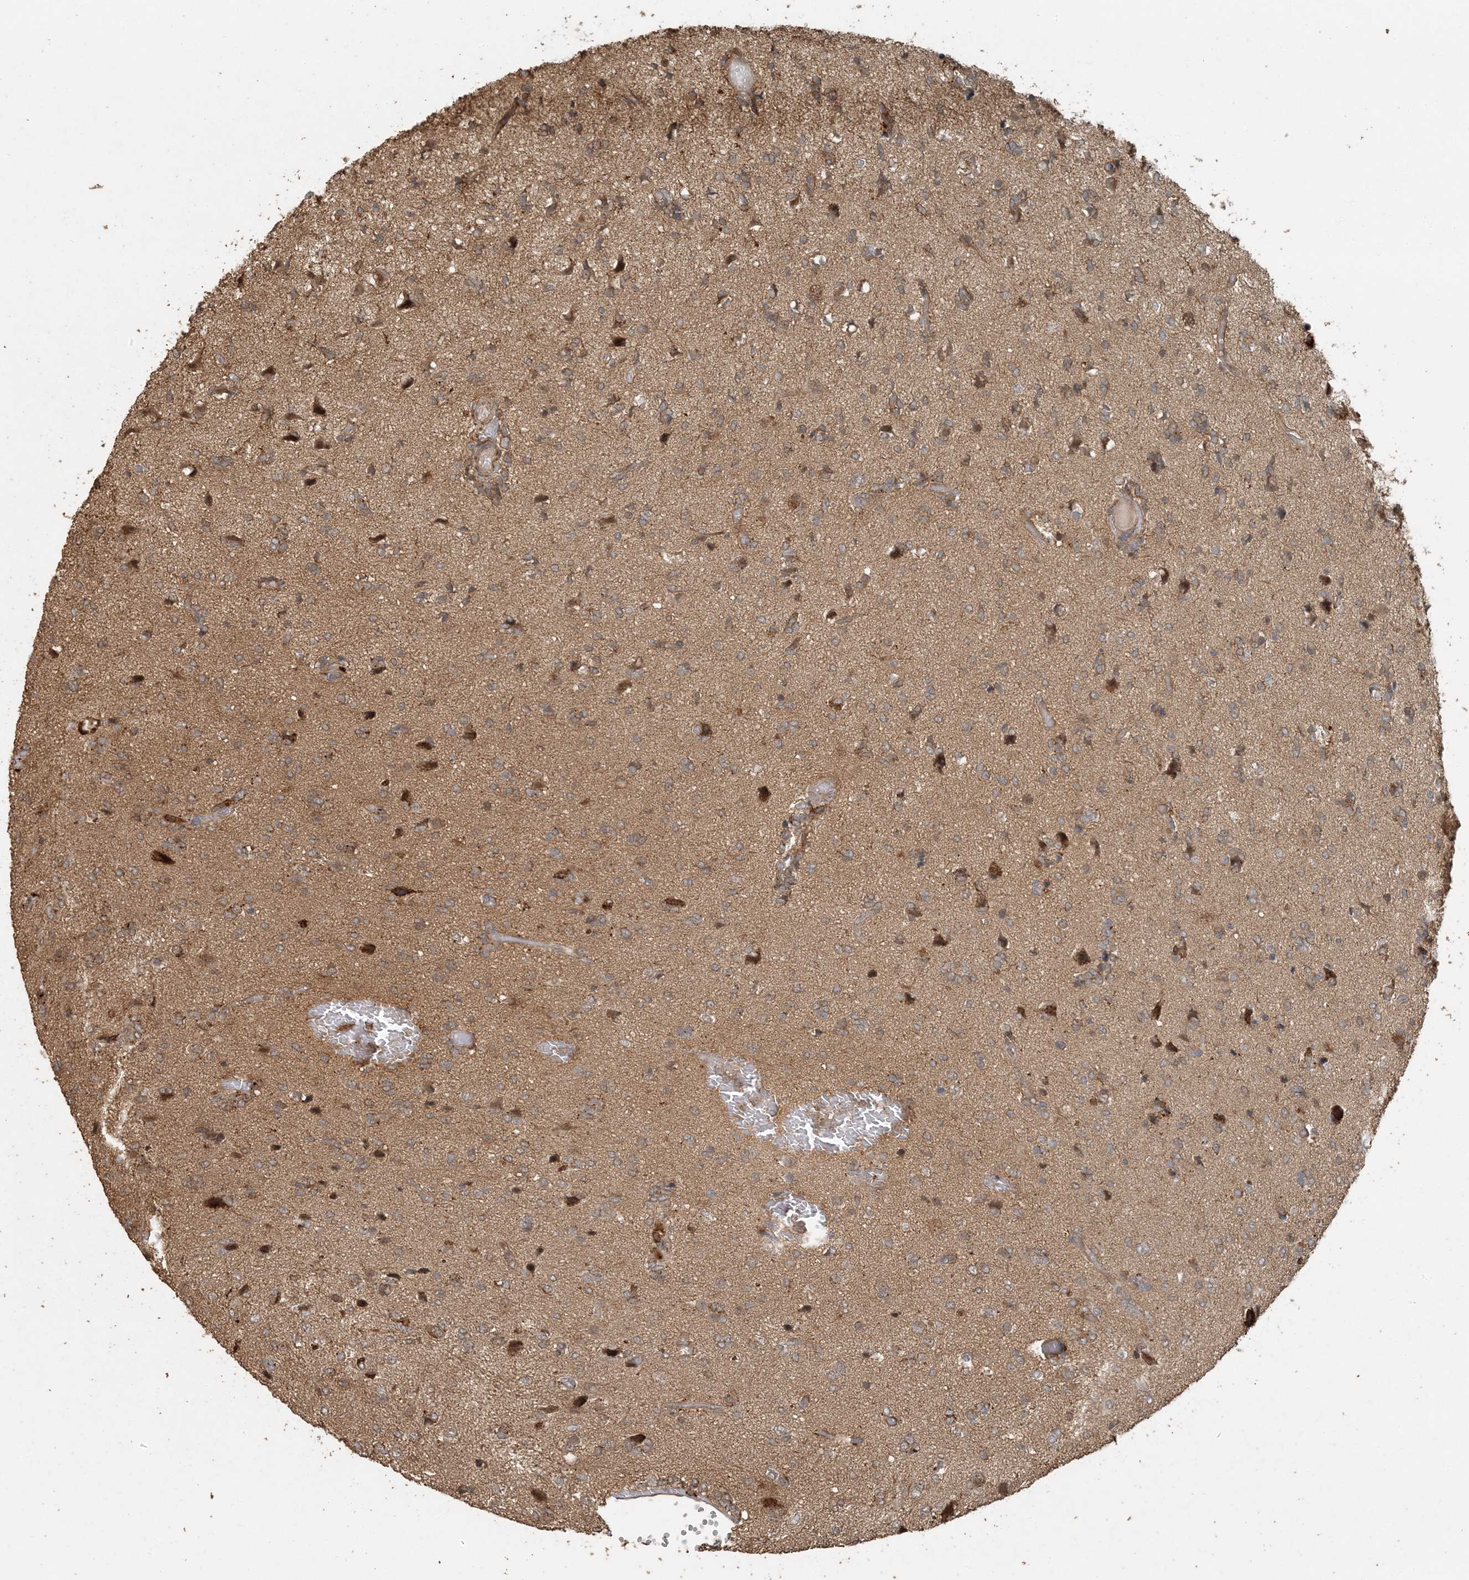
{"staining": {"intensity": "weak", "quantity": "25%-75%", "location": "cytoplasmic/membranous"}, "tissue": "glioma", "cell_type": "Tumor cells", "image_type": "cancer", "snomed": [{"axis": "morphology", "description": "Glioma, malignant, High grade"}, {"axis": "topography", "description": "Brain"}], "caption": "DAB (3,3'-diaminobenzidine) immunohistochemical staining of glioma reveals weak cytoplasmic/membranous protein expression in approximately 25%-75% of tumor cells. (DAB IHC with brightfield microscopy, high magnification).", "gene": "AK9", "patient": {"sex": "female", "age": 59}}